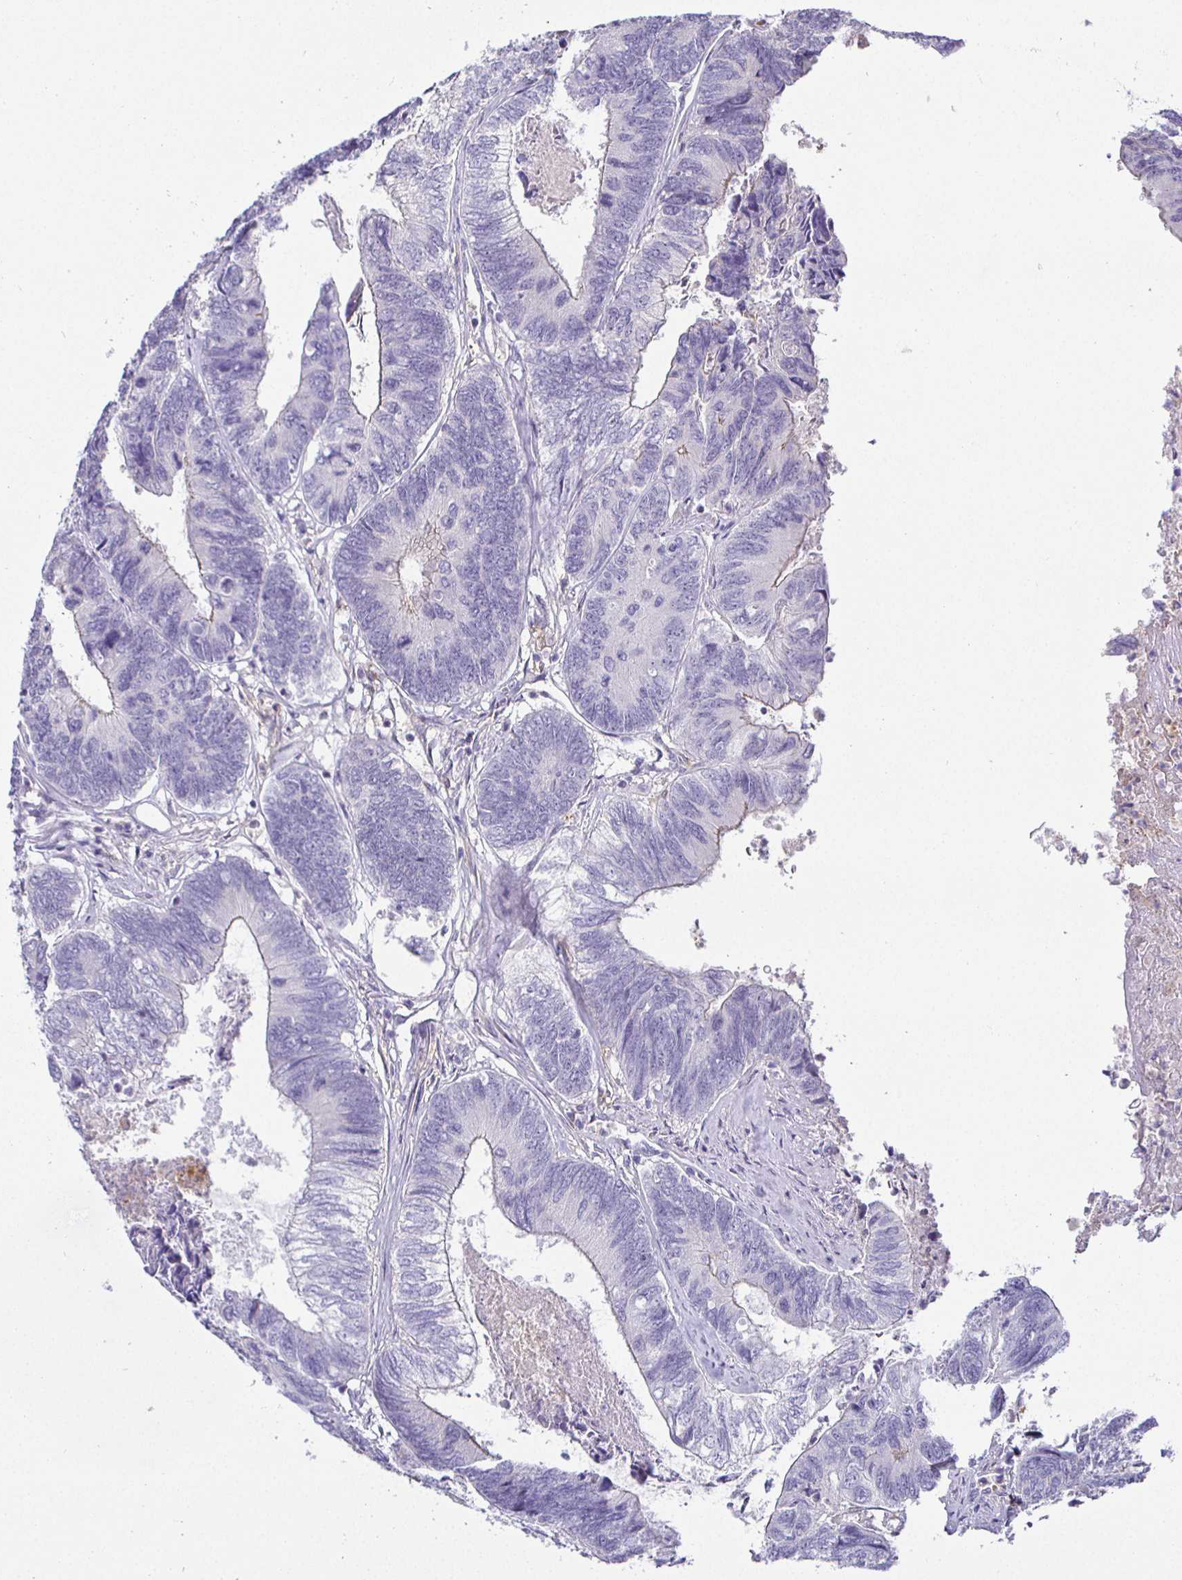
{"staining": {"intensity": "negative", "quantity": "none", "location": "none"}, "tissue": "colorectal cancer", "cell_type": "Tumor cells", "image_type": "cancer", "snomed": [{"axis": "morphology", "description": "Adenocarcinoma, NOS"}, {"axis": "topography", "description": "Colon"}], "caption": "Colorectal cancer stained for a protein using IHC displays no positivity tumor cells.", "gene": "SIRPA", "patient": {"sex": "female", "age": 67}}